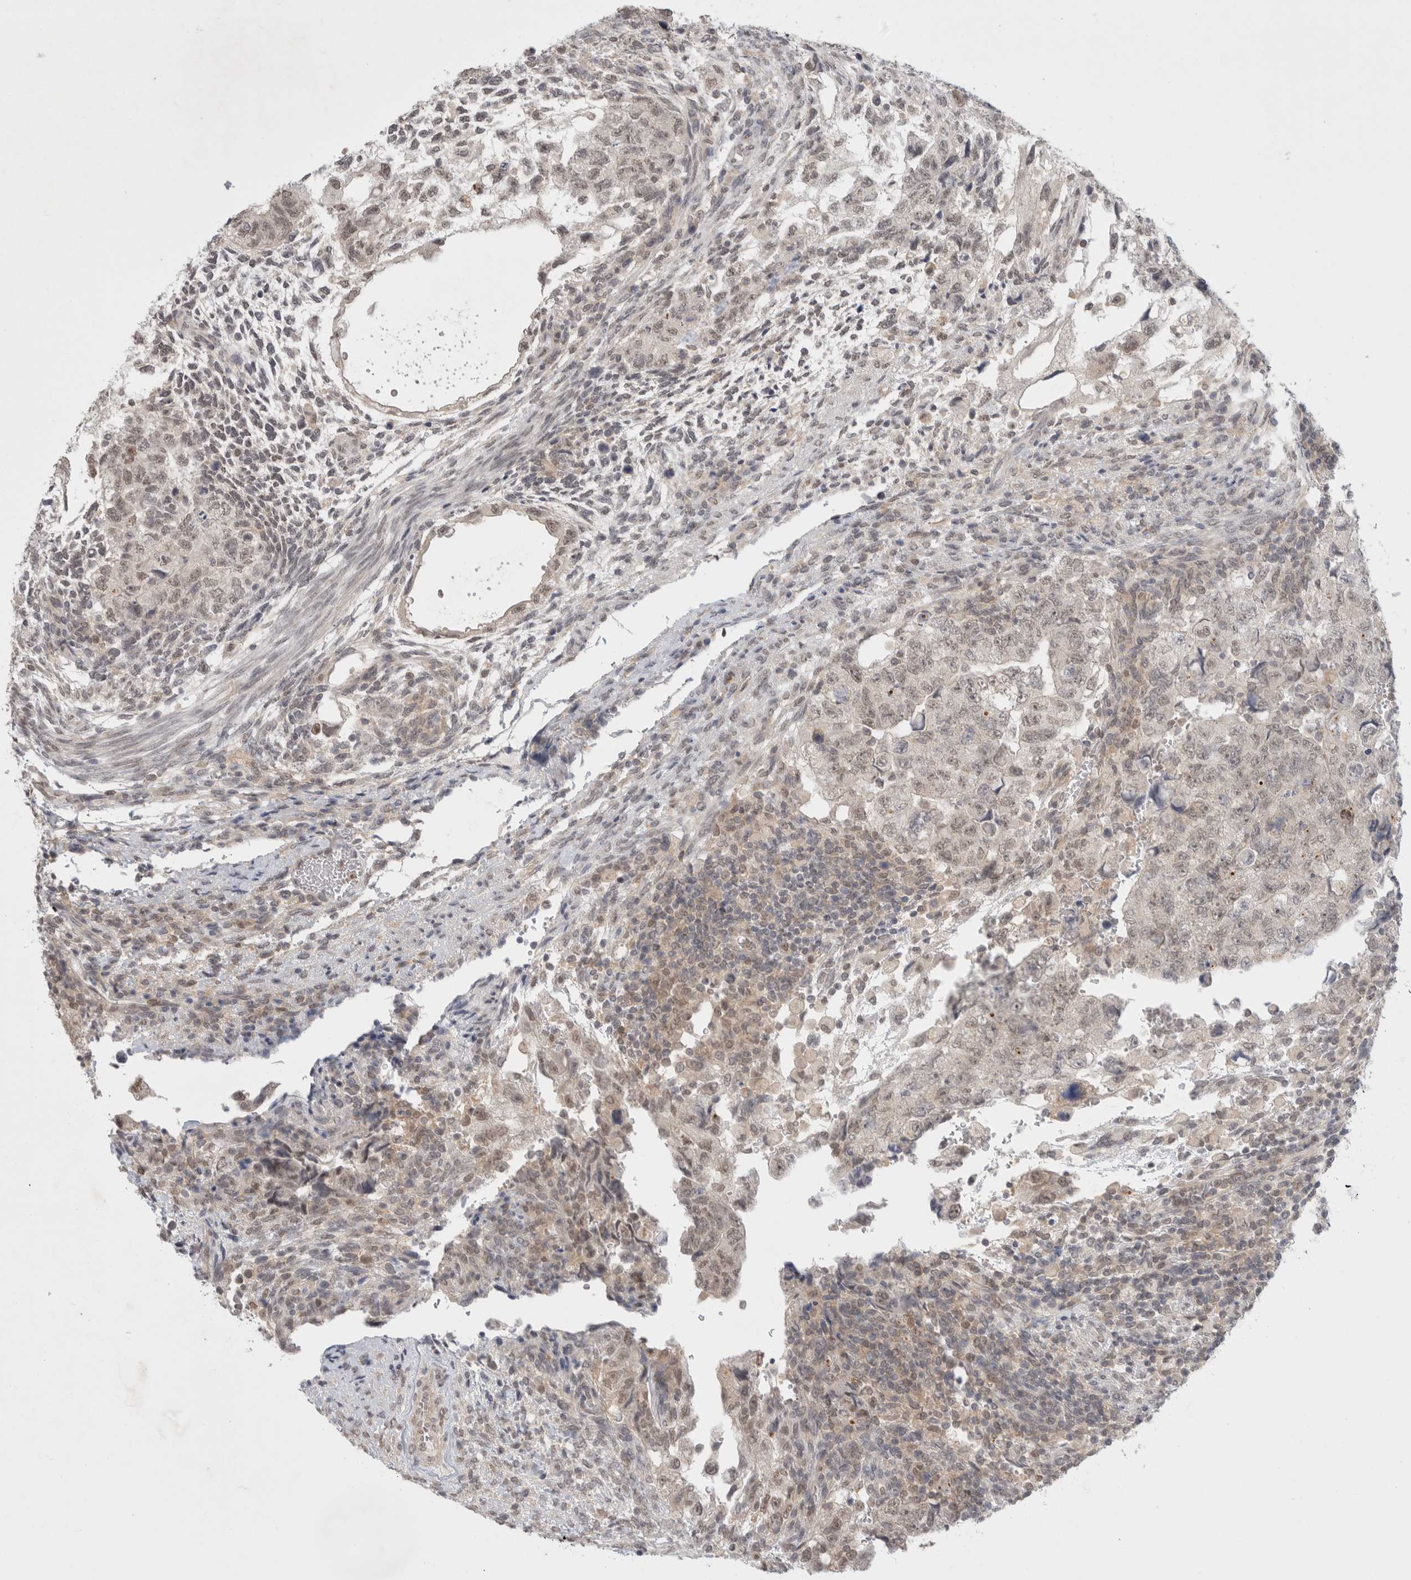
{"staining": {"intensity": "weak", "quantity": "<25%", "location": "nuclear"}, "tissue": "testis cancer", "cell_type": "Tumor cells", "image_type": "cancer", "snomed": [{"axis": "morphology", "description": "Normal tissue, NOS"}, {"axis": "morphology", "description": "Carcinoma, Embryonal, NOS"}, {"axis": "topography", "description": "Testis"}], "caption": "Testis cancer (embryonal carcinoma) was stained to show a protein in brown. There is no significant positivity in tumor cells. (Brightfield microscopy of DAB (3,3'-diaminobenzidine) immunohistochemistry (IHC) at high magnification).", "gene": "FBXO42", "patient": {"sex": "male", "age": 36}}